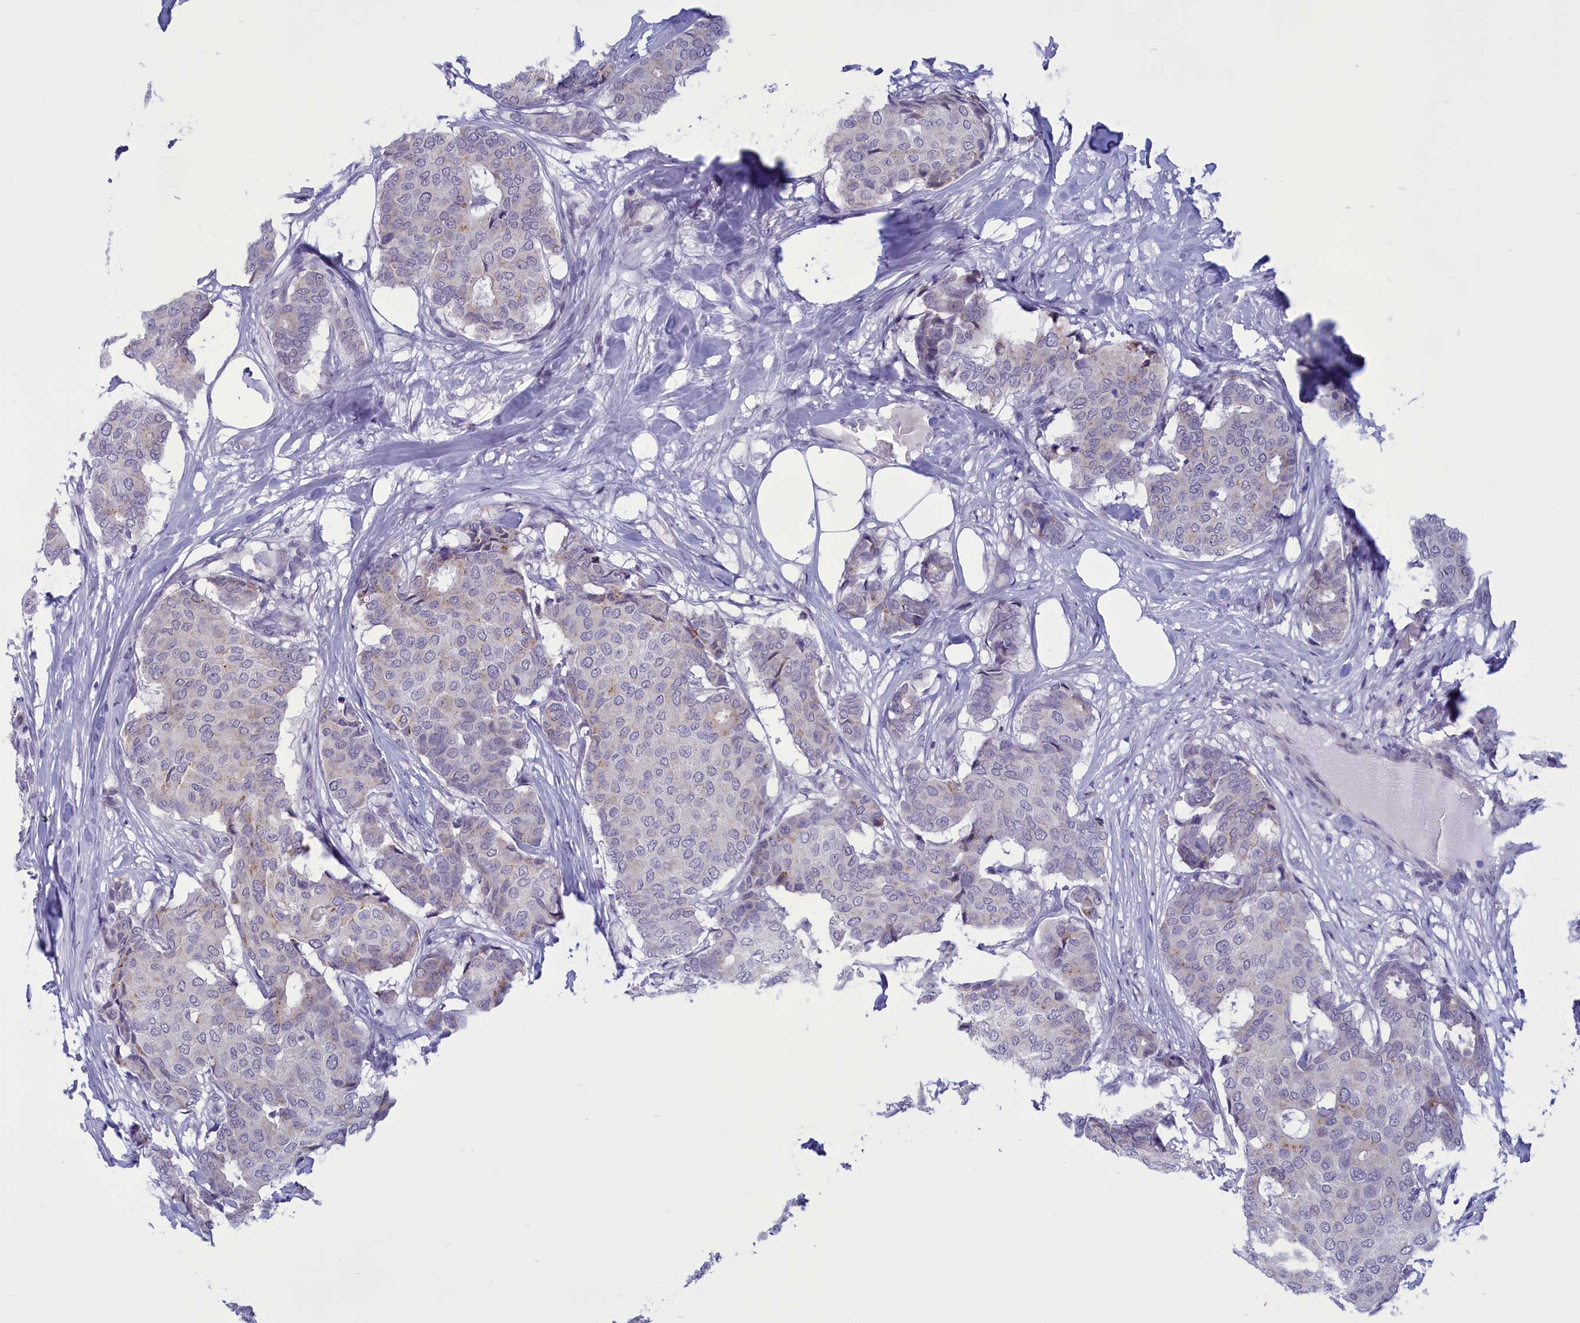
{"staining": {"intensity": "negative", "quantity": "none", "location": "none"}, "tissue": "breast cancer", "cell_type": "Tumor cells", "image_type": "cancer", "snomed": [{"axis": "morphology", "description": "Duct carcinoma"}, {"axis": "topography", "description": "Breast"}], "caption": "A high-resolution photomicrograph shows immunohistochemistry staining of invasive ductal carcinoma (breast), which displays no significant positivity in tumor cells. Nuclei are stained in blue.", "gene": "ELOA2", "patient": {"sex": "female", "age": 75}}